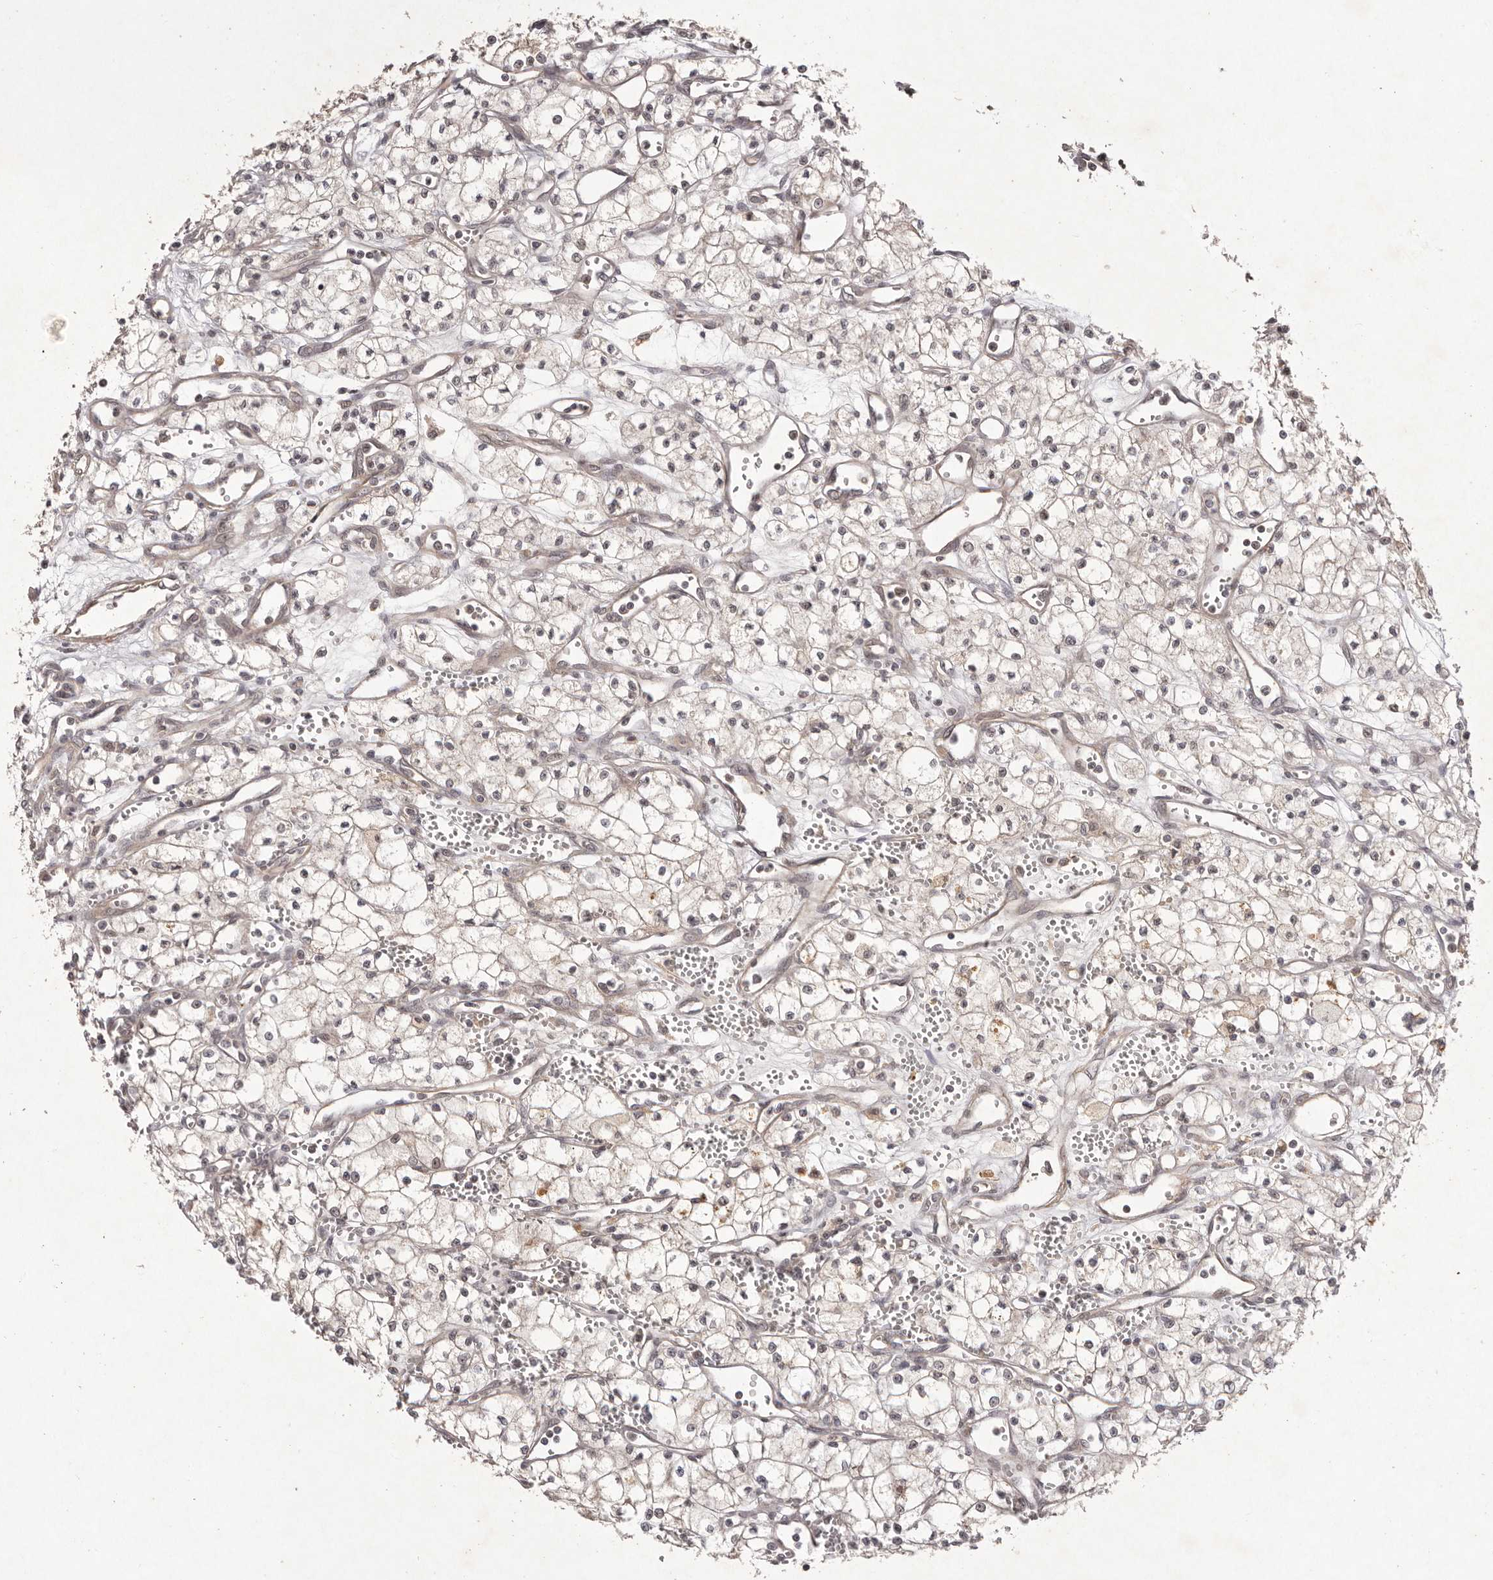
{"staining": {"intensity": "weak", "quantity": "<25%", "location": "cytoplasmic/membranous,nuclear"}, "tissue": "renal cancer", "cell_type": "Tumor cells", "image_type": "cancer", "snomed": [{"axis": "morphology", "description": "Adenocarcinoma, NOS"}, {"axis": "topography", "description": "Kidney"}], "caption": "Immunohistochemistry of adenocarcinoma (renal) reveals no expression in tumor cells.", "gene": "BUD31", "patient": {"sex": "male", "age": 59}}